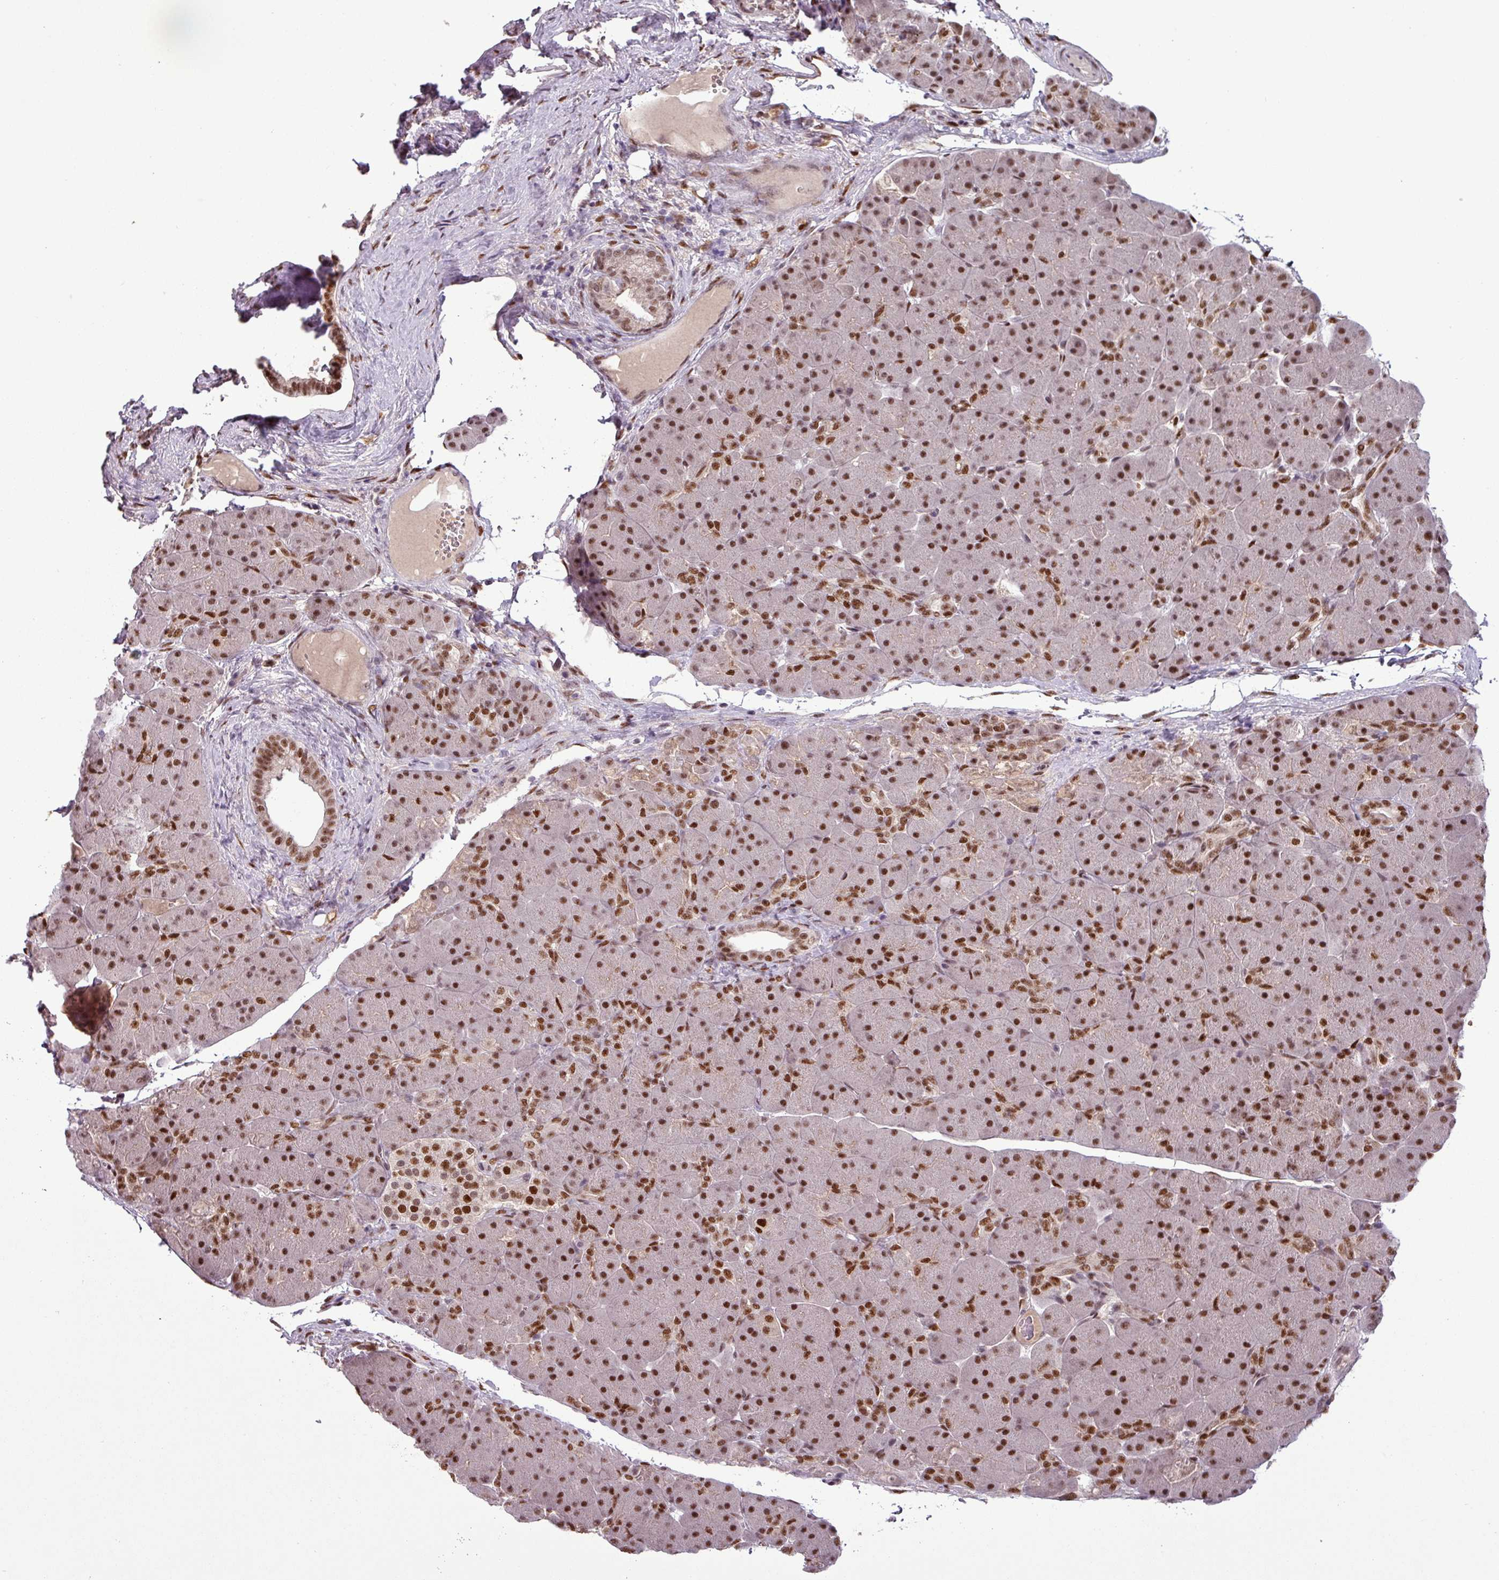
{"staining": {"intensity": "strong", "quantity": ">75%", "location": "nuclear"}, "tissue": "pancreas", "cell_type": "Exocrine glandular cells", "image_type": "normal", "snomed": [{"axis": "morphology", "description": "Normal tissue, NOS"}, {"axis": "topography", "description": "Pancreas"}], "caption": "The histopathology image displays a brown stain indicating the presence of a protein in the nuclear of exocrine glandular cells in pancreas. The staining is performed using DAB (3,3'-diaminobenzidine) brown chromogen to label protein expression. The nuclei are counter-stained blue using hematoxylin.", "gene": "IRF2BPL", "patient": {"sex": "male", "age": 66}}